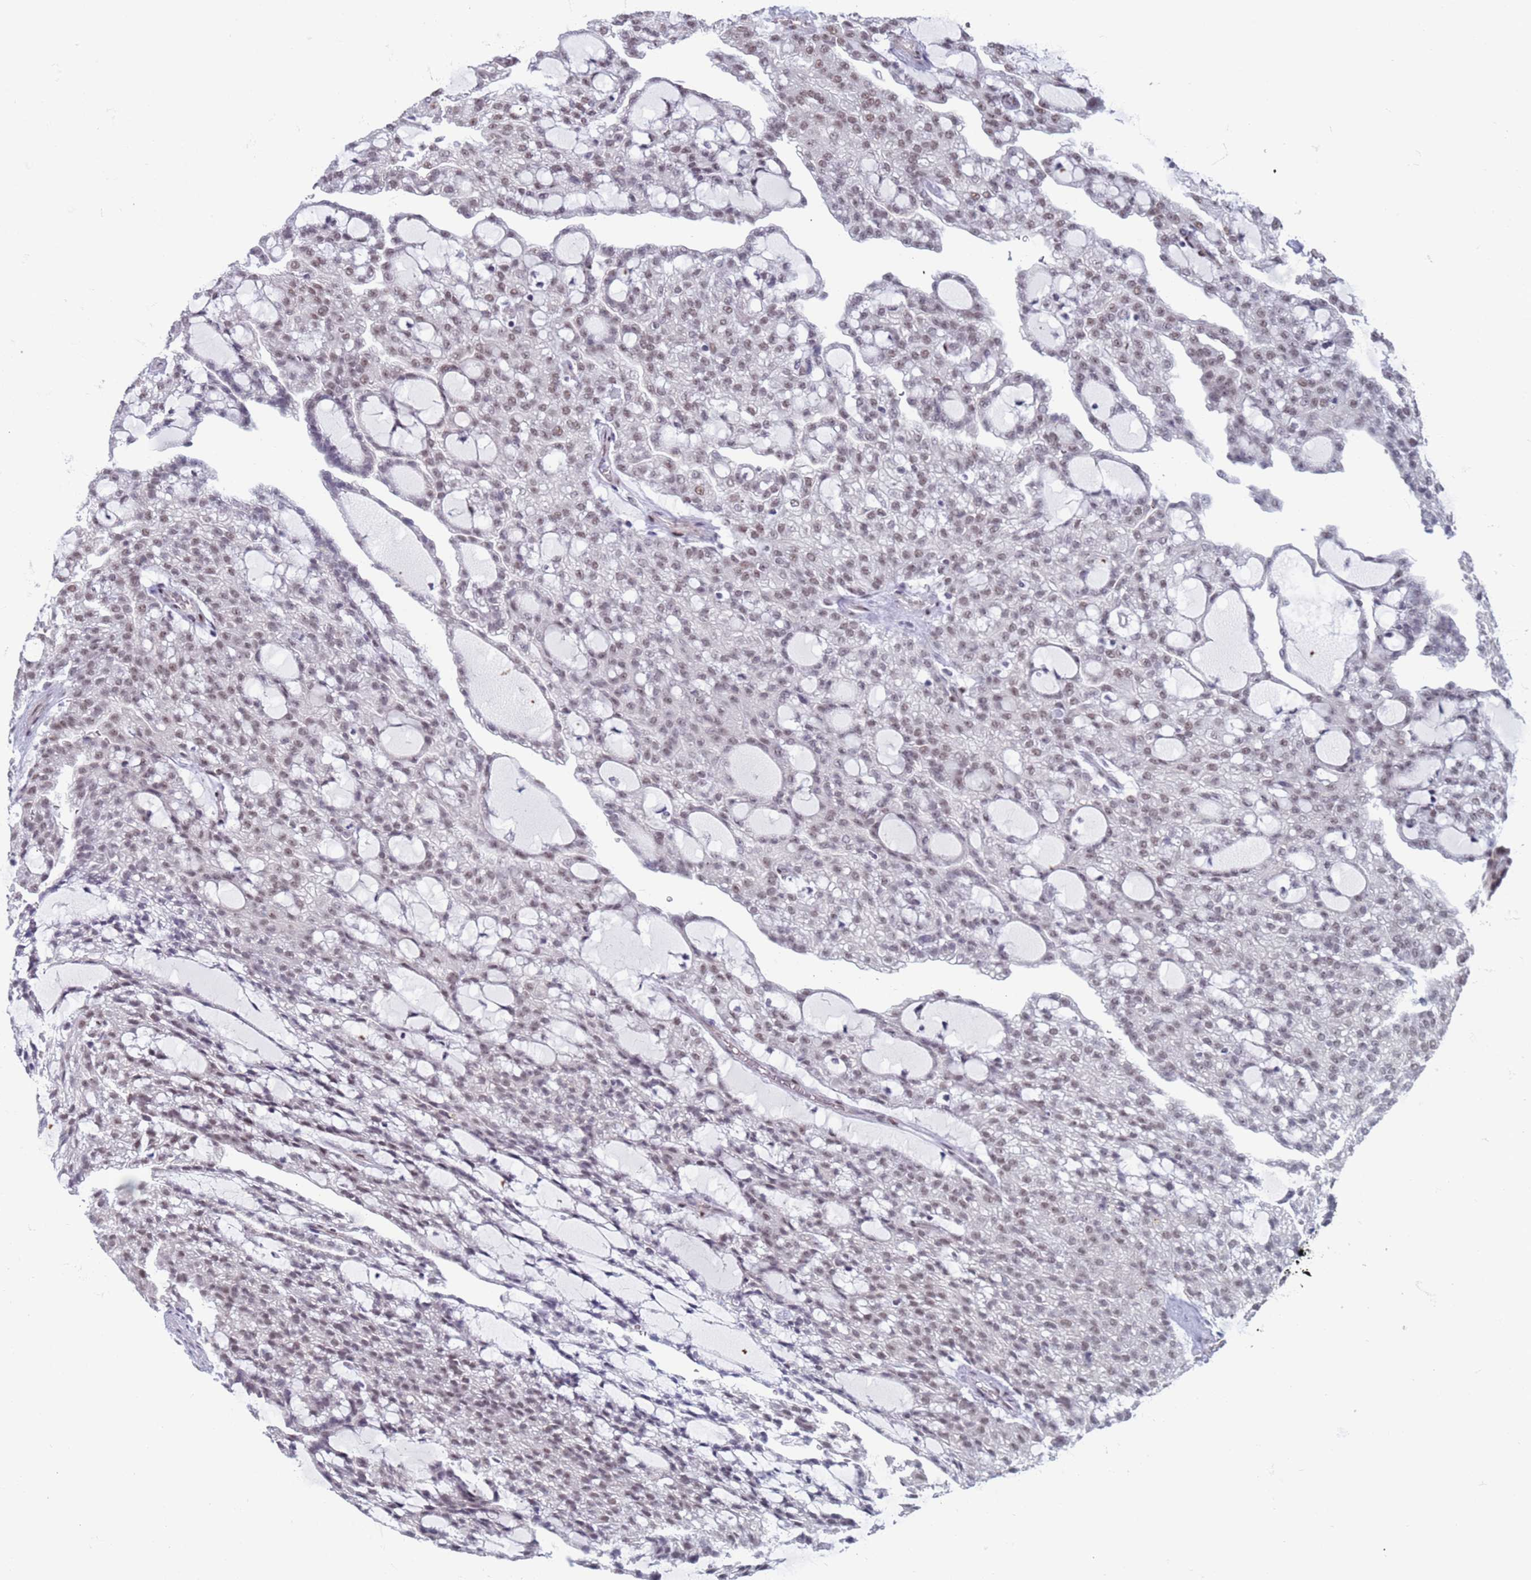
{"staining": {"intensity": "moderate", "quantity": ">75%", "location": "nuclear"}, "tissue": "renal cancer", "cell_type": "Tumor cells", "image_type": "cancer", "snomed": [{"axis": "morphology", "description": "Adenocarcinoma, NOS"}, {"axis": "topography", "description": "Kidney"}], "caption": "Tumor cells display moderate nuclear expression in about >75% of cells in renal cancer (adenocarcinoma).", "gene": "SAE1", "patient": {"sex": "male", "age": 63}}